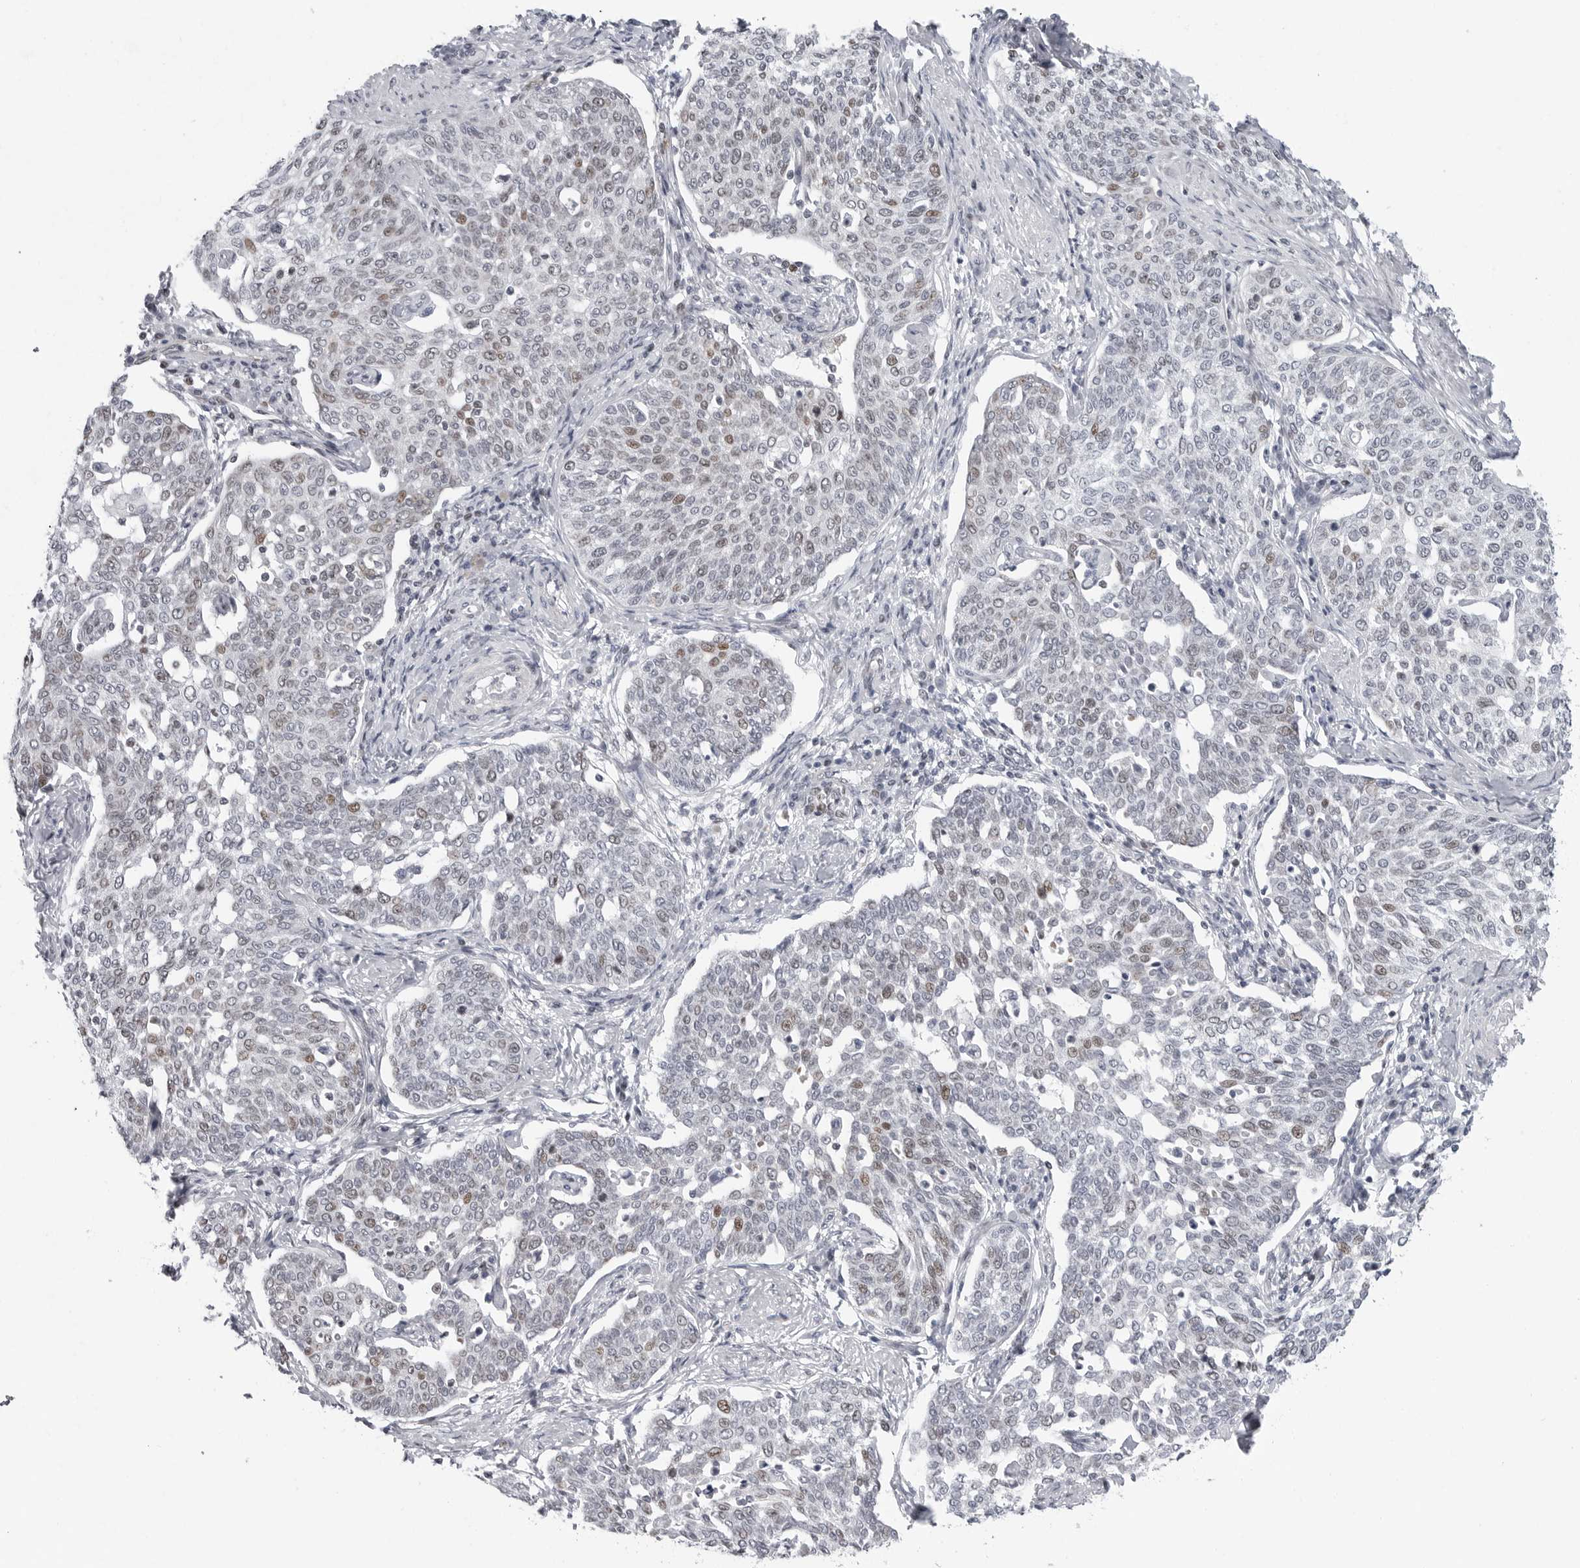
{"staining": {"intensity": "negative", "quantity": "none", "location": "none"}, "tissue": "cervical cancer", "cell_type": "Tumor cells", "image_type": "cancer", "snomed": [{"axis": "morphology", "description": "Squamous cell carcinoma, NOS"}, {"axis": "topography", "description": "Cervix"}], "caption": "This is an immunohistochemistry (IHC) photomicrograph of human cervical cancer. There is no positivity in tumor cells.", "gene": "FAM135B", "patient": {"sex": "female", "age": 34}}